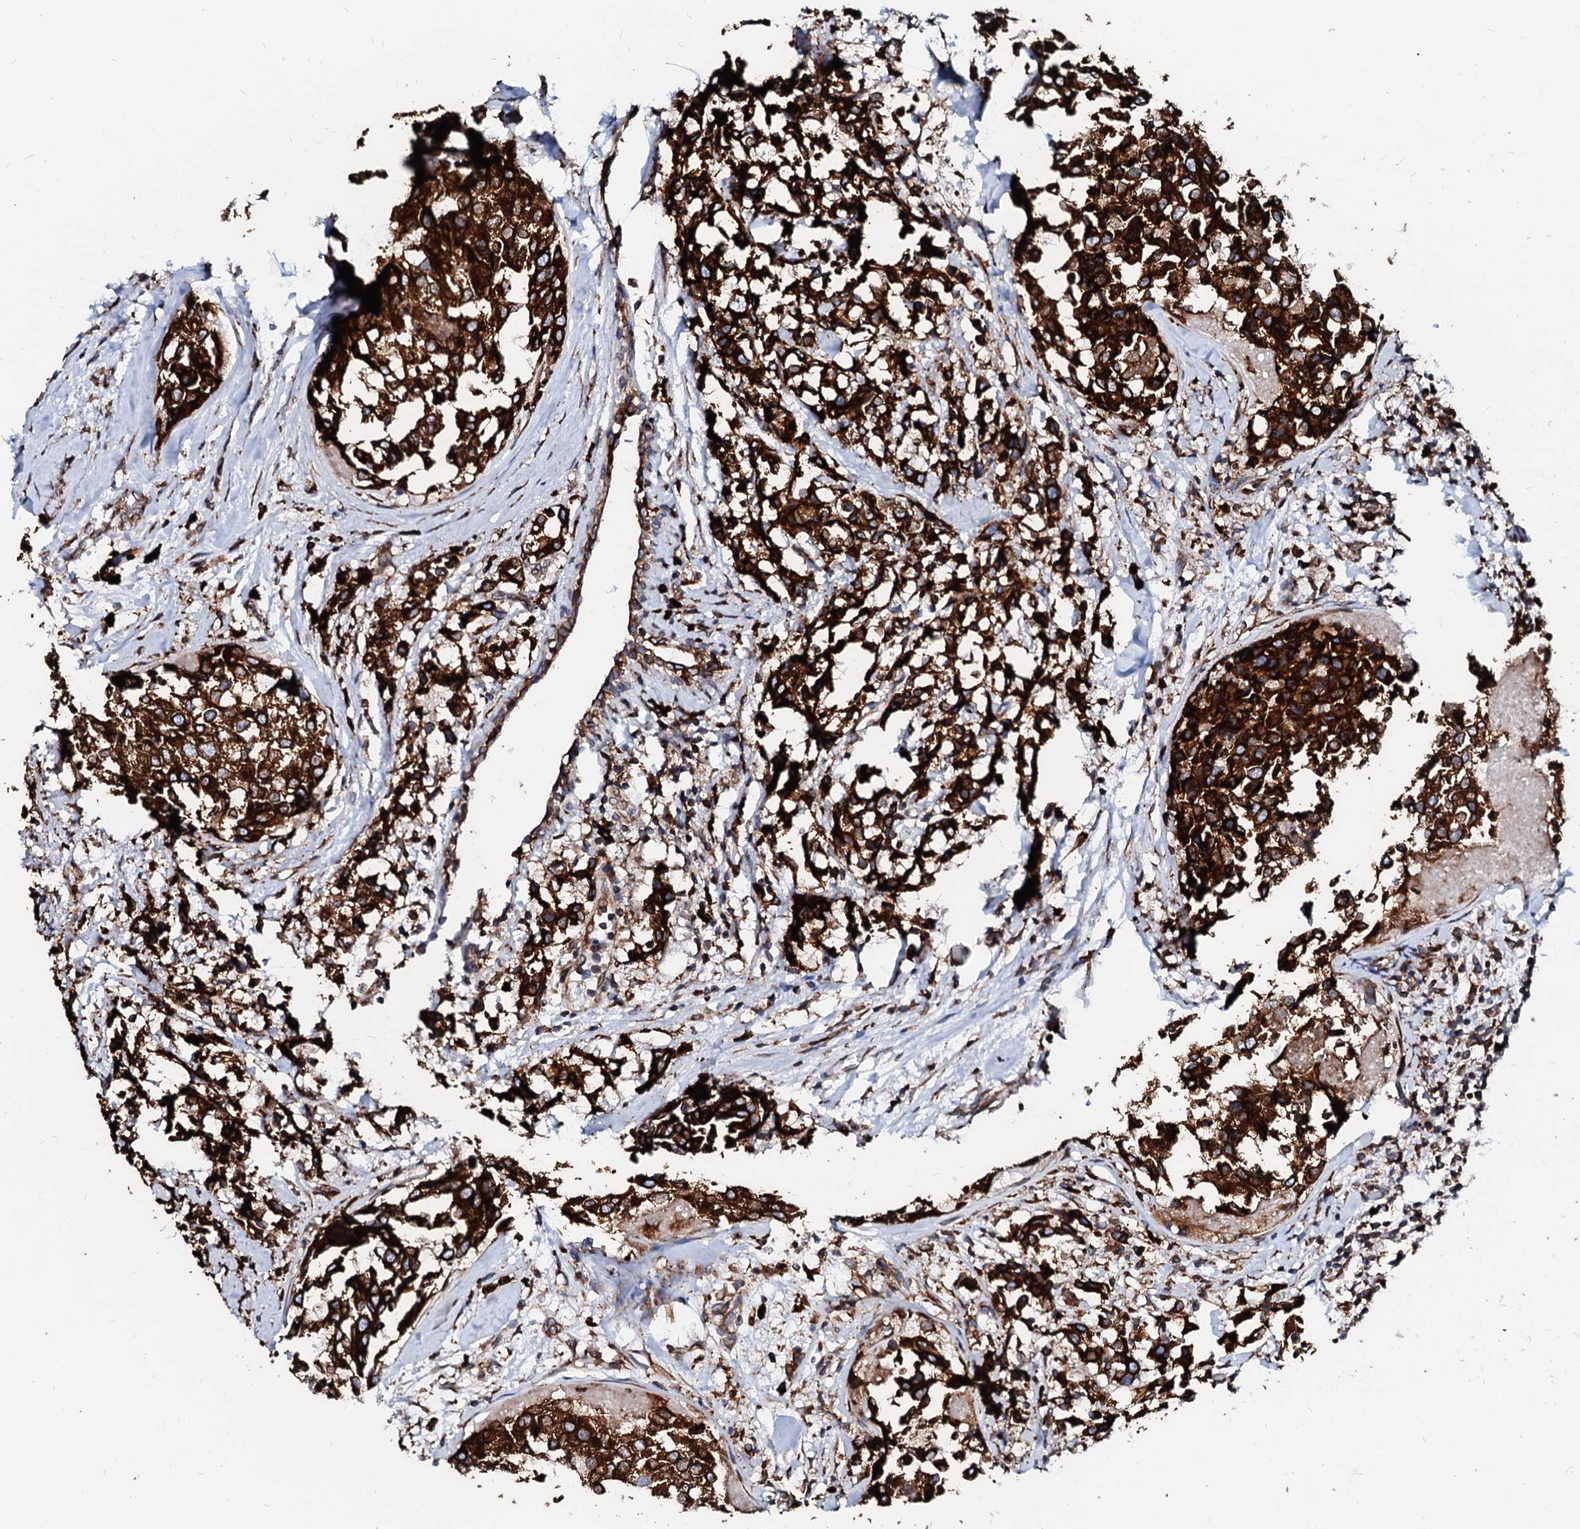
{"staining": {"intensity": "strong", "quantity": ">75%", "location": "cytoplasmic/membranous"}, "tissue": "breast cancer", "cell_type": "Tumor cells", "image_type": "cancer", "snomed": [{"axis": "morphology", "description": "Lobular carcinoma"}, {"axis": "topography", "description": "Breast"}], "caption": "Breast cancer stained with DAB IHC displays high levels of strong cytoplasmic/membranous positivity in about >75% of tumor cells.", "gene": "DERL1", "patient": {"sex": "female", "age": 59}}